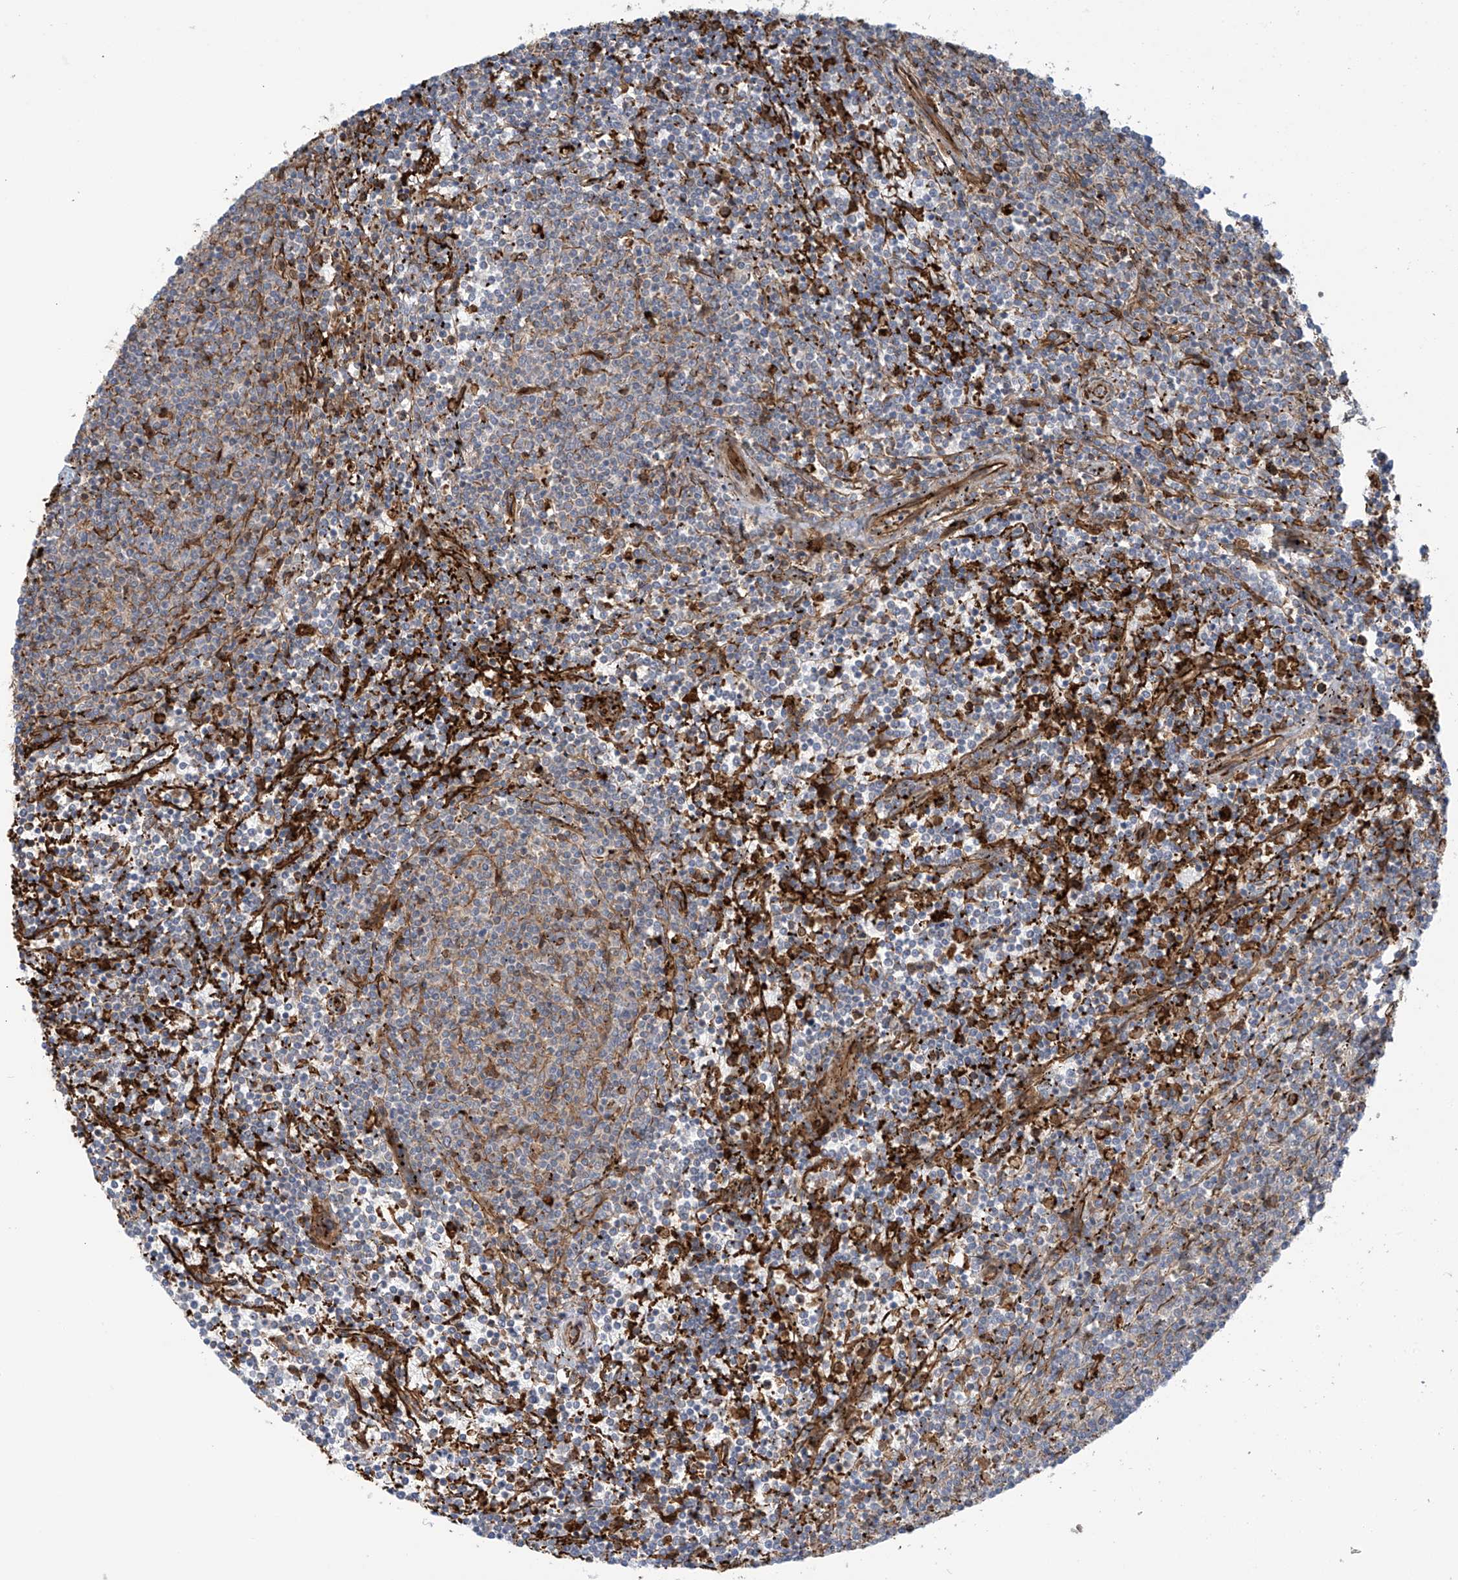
{"staining": {"intensity": "moderate", "quantity": "<25%", "location": "cytoplasmic/membranous"}, "tissue": "lymphoma", "cell_type": "Tumor cells", "image_type": "cancer", "snomed": [{"axis": "morphology", "description": "Malignant lymphoma, non-Hodgkin's type, Low grade"}, {"axis": "topography", "description": "Spleen"}], "caption": "High-magnification brightfield microscopy of lymphoma stained with DAB (3,3'-diaminobenzidine) (brown) and counterstained with hematoxylin (blue). tumor cells exhibit moderate cytoplasmic/membranous staining is identified in approximately<25% of cells.", "gene": "SLC9A2", "patient": {"sex": "female", "age": 50}}